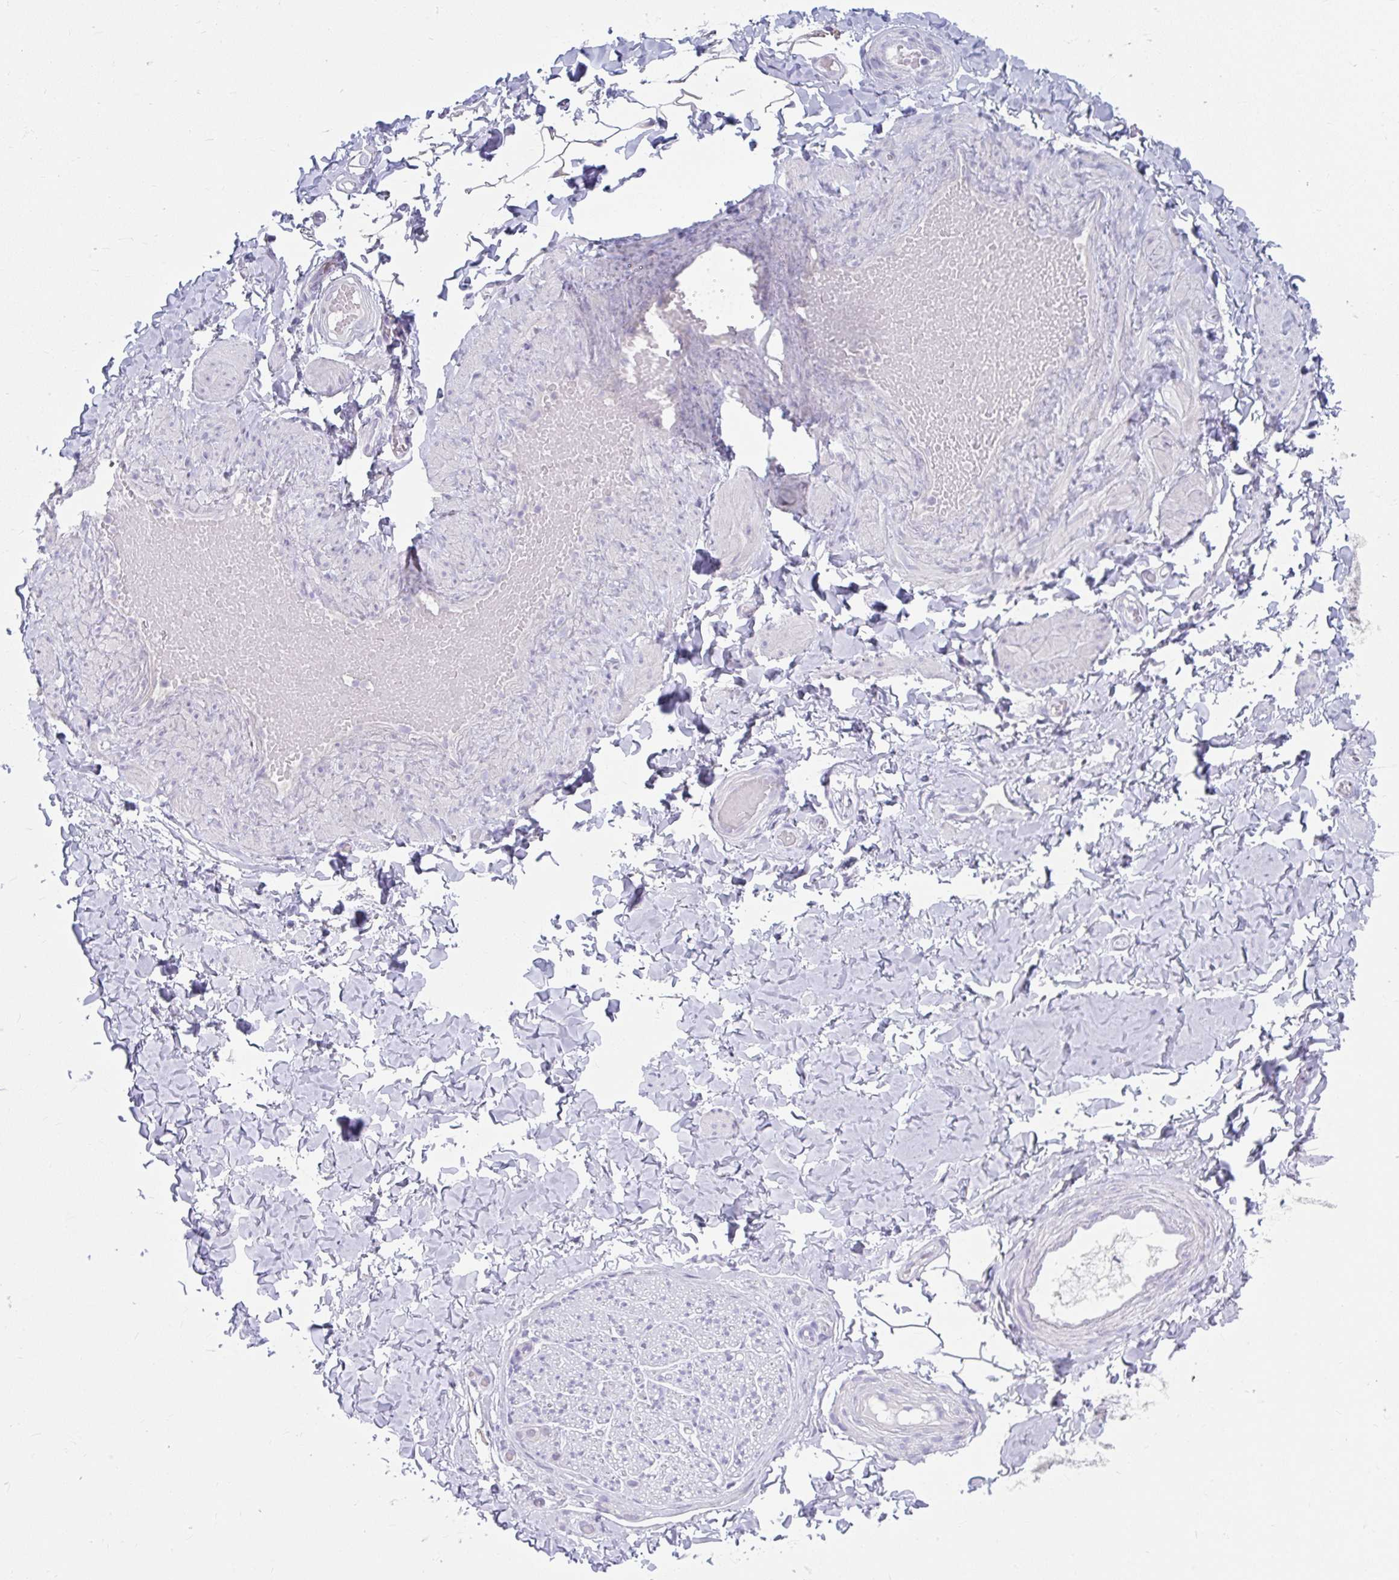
{"staining": {"intensity": "negative", "quantity": "none", "location": "none"}, "tissue": "adipose tissue", "cell_type": "Adipocytes", "image_type": "normal", "snomed": [{"axis": "morphology", "description": "Normal tissue, NOS"}, {"axis": "topography", "description": "Soft tissue"}, {"axis": "topography", "description": "Adipose tissue"}, {"axis": "topography", "description": "Vascular tissue"}, {"axis": "topography", "description": "Peripheral nerve tissue"}], "caption": "DAB immunohistochemical staining of benign adipose tissue reveals no significant expression in adipocytes. (Stains: DAB (3,3'-diaminobenzidine) immunohistochemistry (IHC) with hematoxylin counter stain, Microscopy: brightfield microscopy at high magnification).", "gene": "UGT3A2", "patient": {"sex": "male", "age": 29}}